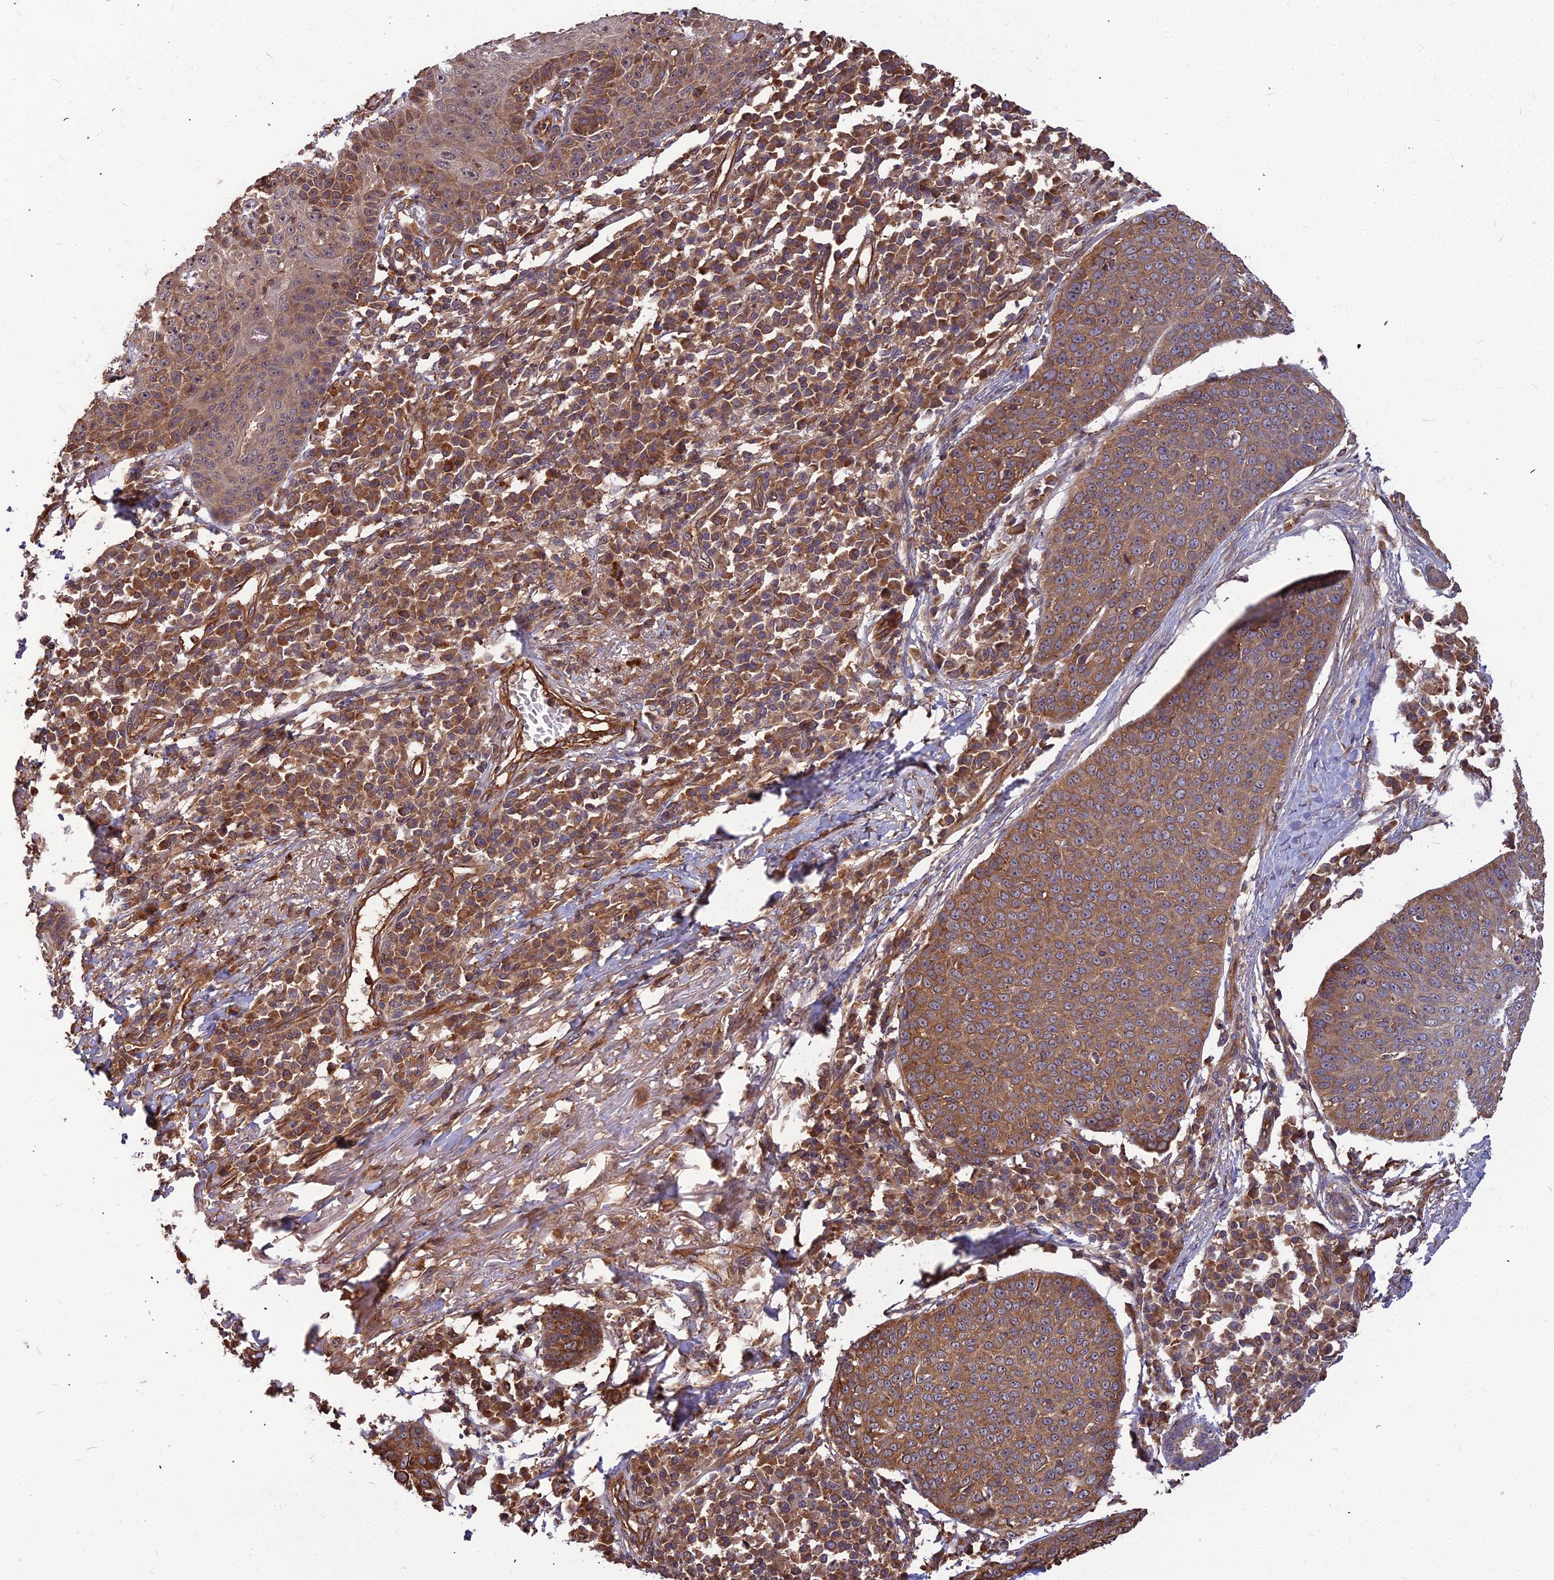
{"staining": {"intensity": "moderate", "quantity": ">75%", "location": "cytoplasmic/membranous"}, "tissue": "skin cancer", "cell_type": "Tumor cells", "image_type": "cancer", "snomed": [{"axis": "morphology", "description": "Squamous cell carcinoma, NOS"}, {"axis": "topography", "description": "Skin"}], "caption": "Moderate cytoplasmic/membranous staining for a protein is identified in about >75% of tumor cells of skin cancer (squamous cell carcinoma) using immunohistochemistry (IHC).", "gene": "ZNF467", "patient": {"sex": "male", "age": 71}}